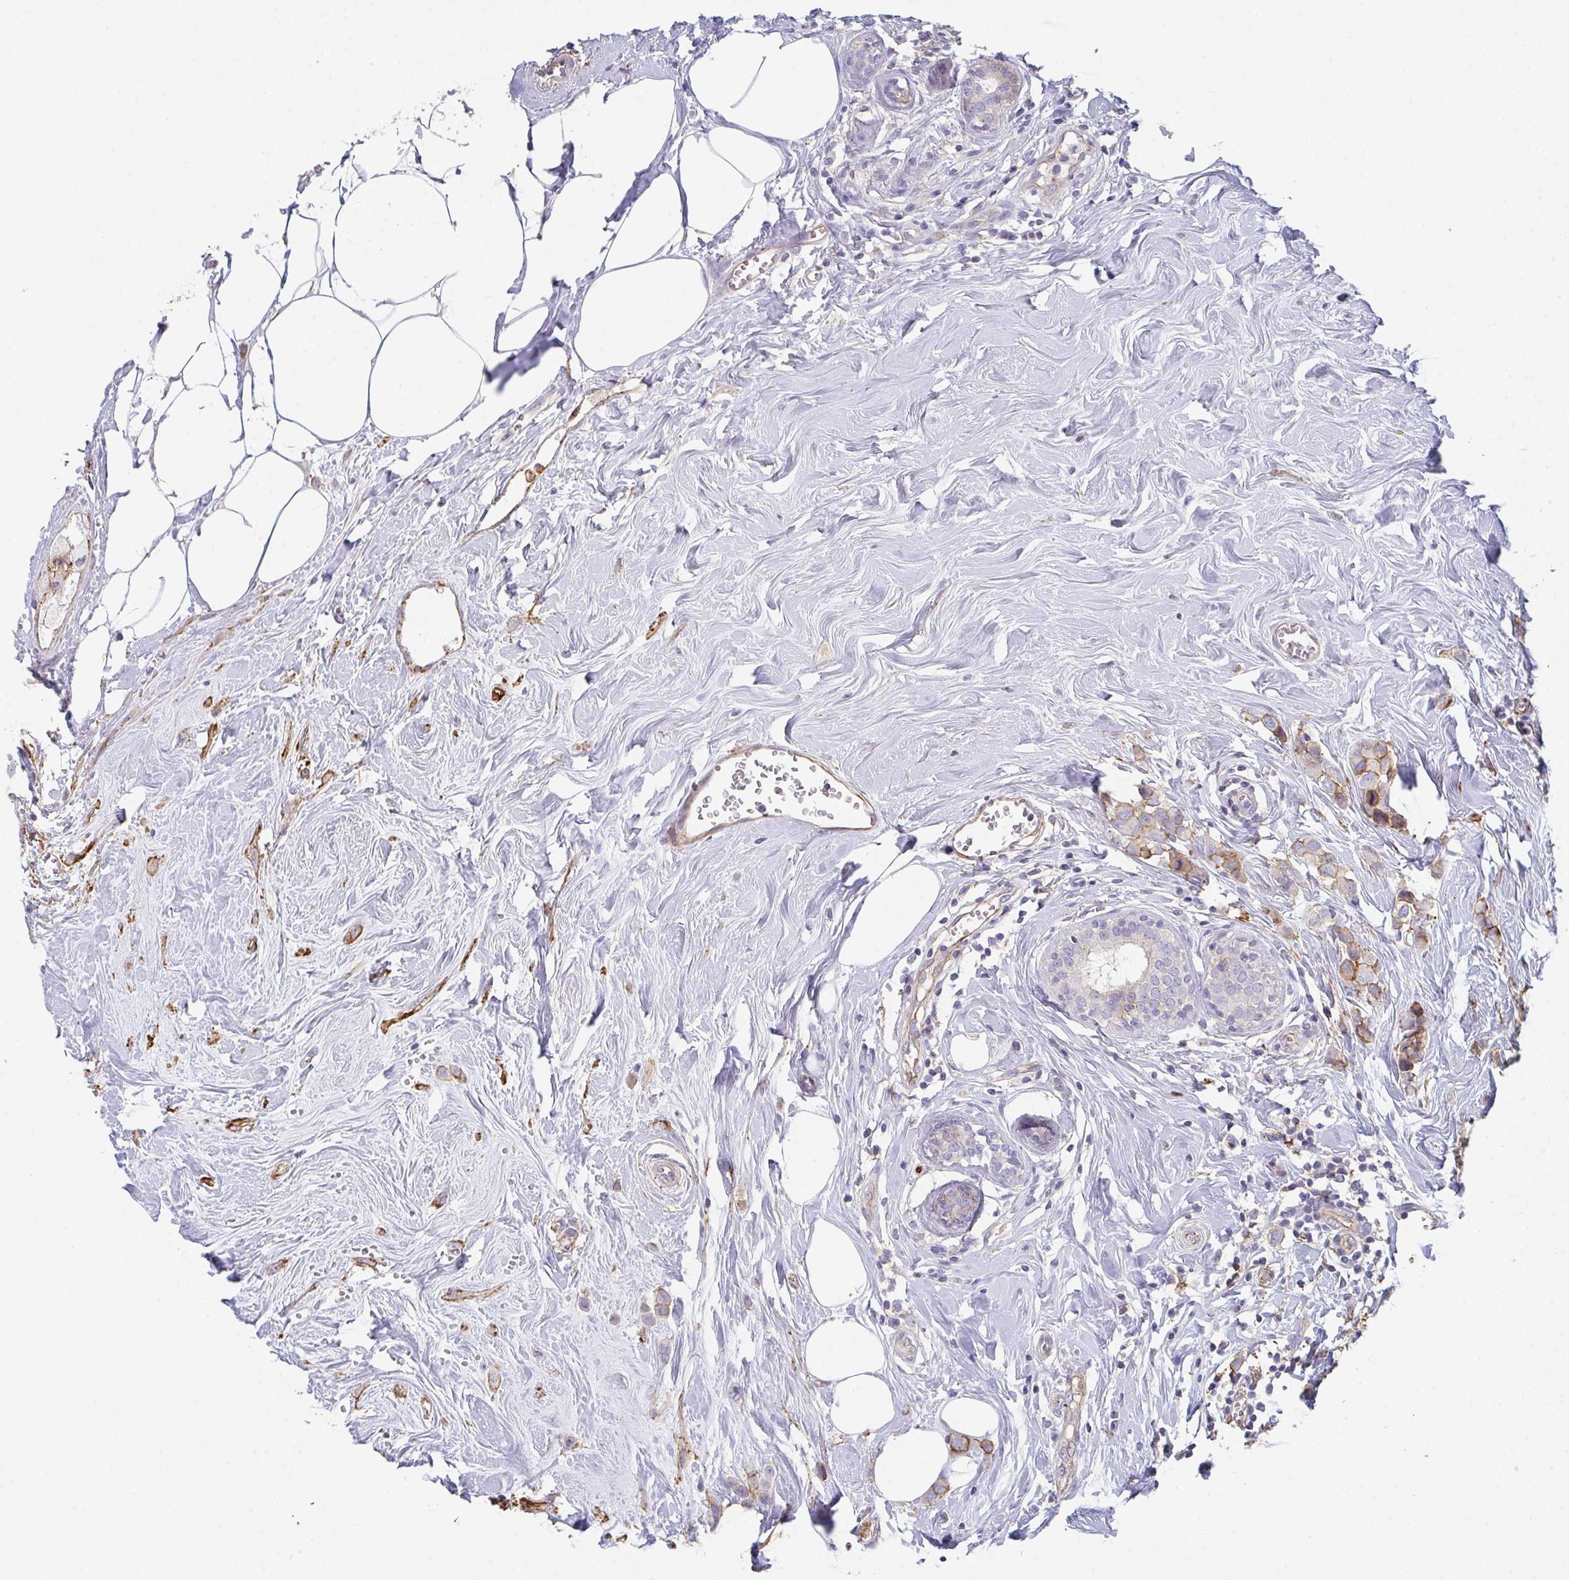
{"staining": {"intensity": "moderate", "quantity": "<25%", "location": "cytoplasmic/membranous"}, "tissue": "breast cancer", "cell_type": "Tumor cells", "image_type": "cancer", "snomed": [{"axis": "morphology", "description": "Duct carcinoma"}, {"axis": "topography", "description": "Breast"}], "caption": "Protein expression by immunohistochemistry (IHC) reveals moderate cytoplasmic/membranous staining in about <25% of tumor cells in infiltrating ductal carcinoma (breast). Ihc stains the protein in brown and the nuclei are stained blue.", "gene": "DBN1", "patient": {"sex": "female", "age": 80}}